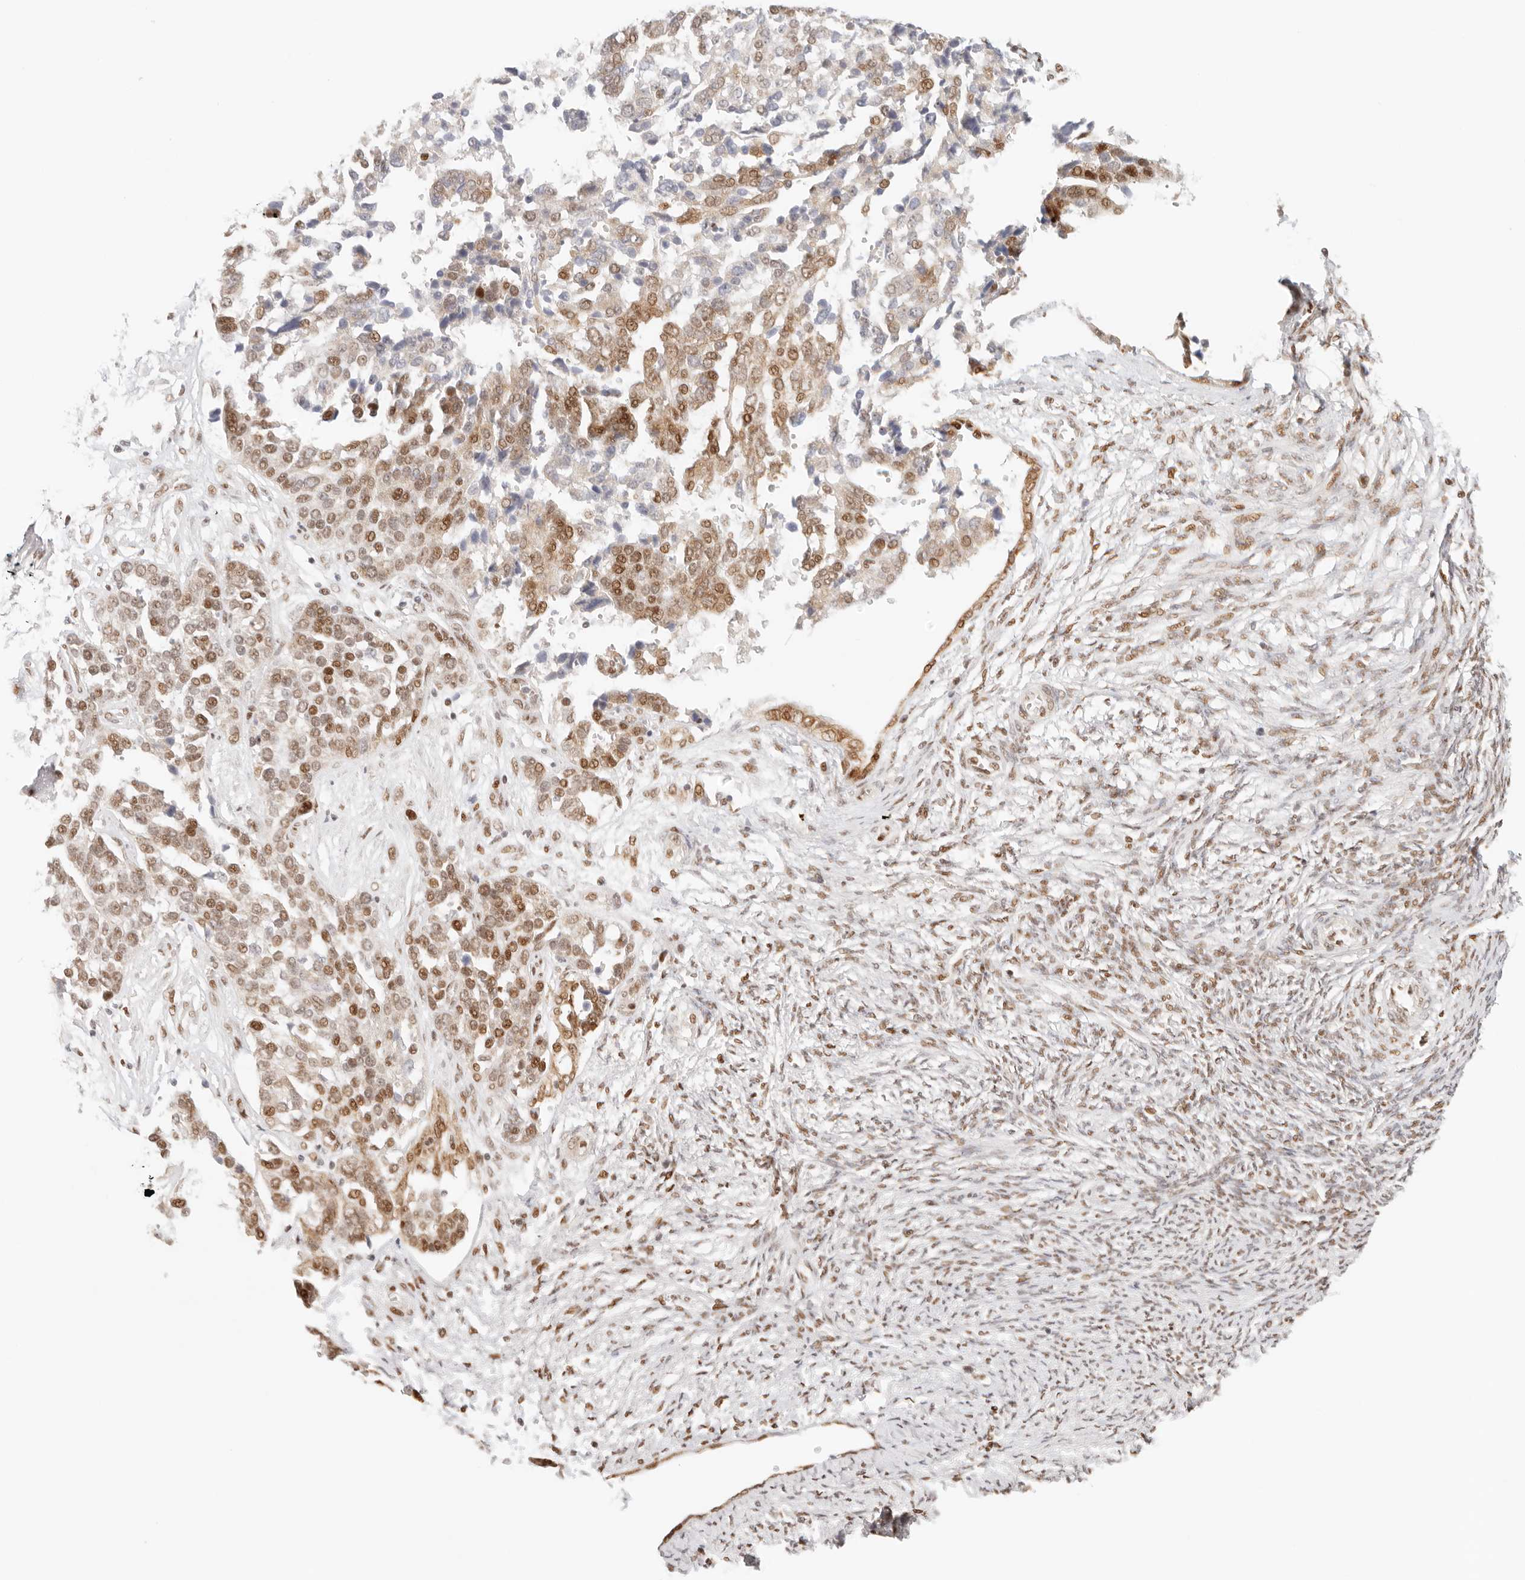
{"staining": {"intensity": "moderate", "quantity": ">75%", "location": "nuclear"}, "tissue": "ovarian cancer", "cell_type": "Tumor cells", "image_type": "cancer", "snomed": [{"axis": "morphology", "description": "Cystadenocarcinoma, serous, NOS"}, {"axis": "topography", "description": "Ovary"}], "caption": "DAB immunohistochemical staining of ovarian cancer (serous cystadenocarcinoma) reveals moderate nuclear protein expression in about >75% of tumor cells.", "gene": "HOXC5", "patient": {"sex": "female", "age": 44}}